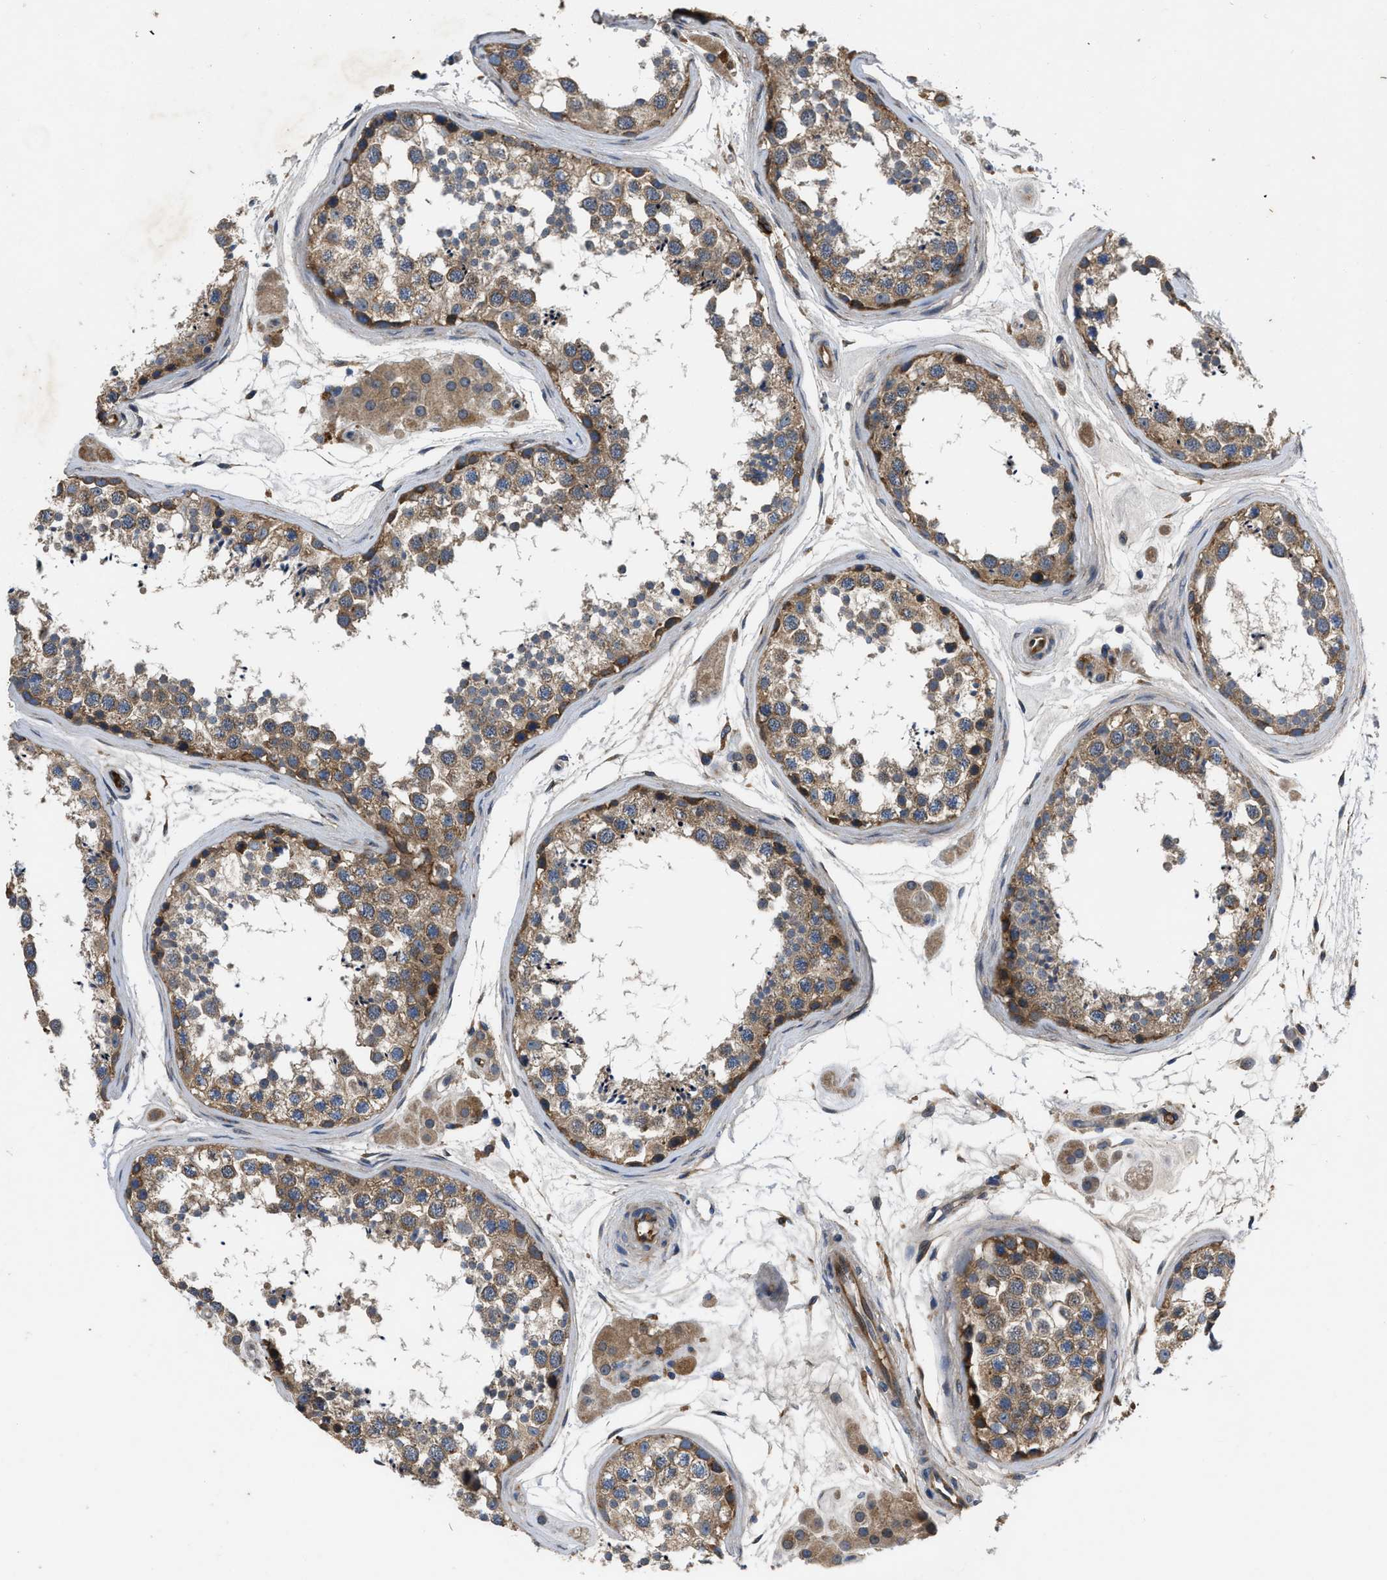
{"staining": {"intensity": "moderate", "quantity": ">75%", "location": "cytoplasmic/membranous"}, "tissue": "testis", "cell_type": "Cells in seminiferous ducts", "image_type": "normal", "snomed": [{"axis": "morphology", "description": "Normal tissue, NOS"}, {"axis": "topography", "description": "Testis"}], "caption": "Moderate cytoplasmic/membranous positivity is present in approximately >75% of cells in seminiferous ducts in unremarkable testis. The protein of interest is shown in brown color, while the nuclei are stained blue.", "gene": "ERC1", "patient": {"sex": "male", "age": 56}}